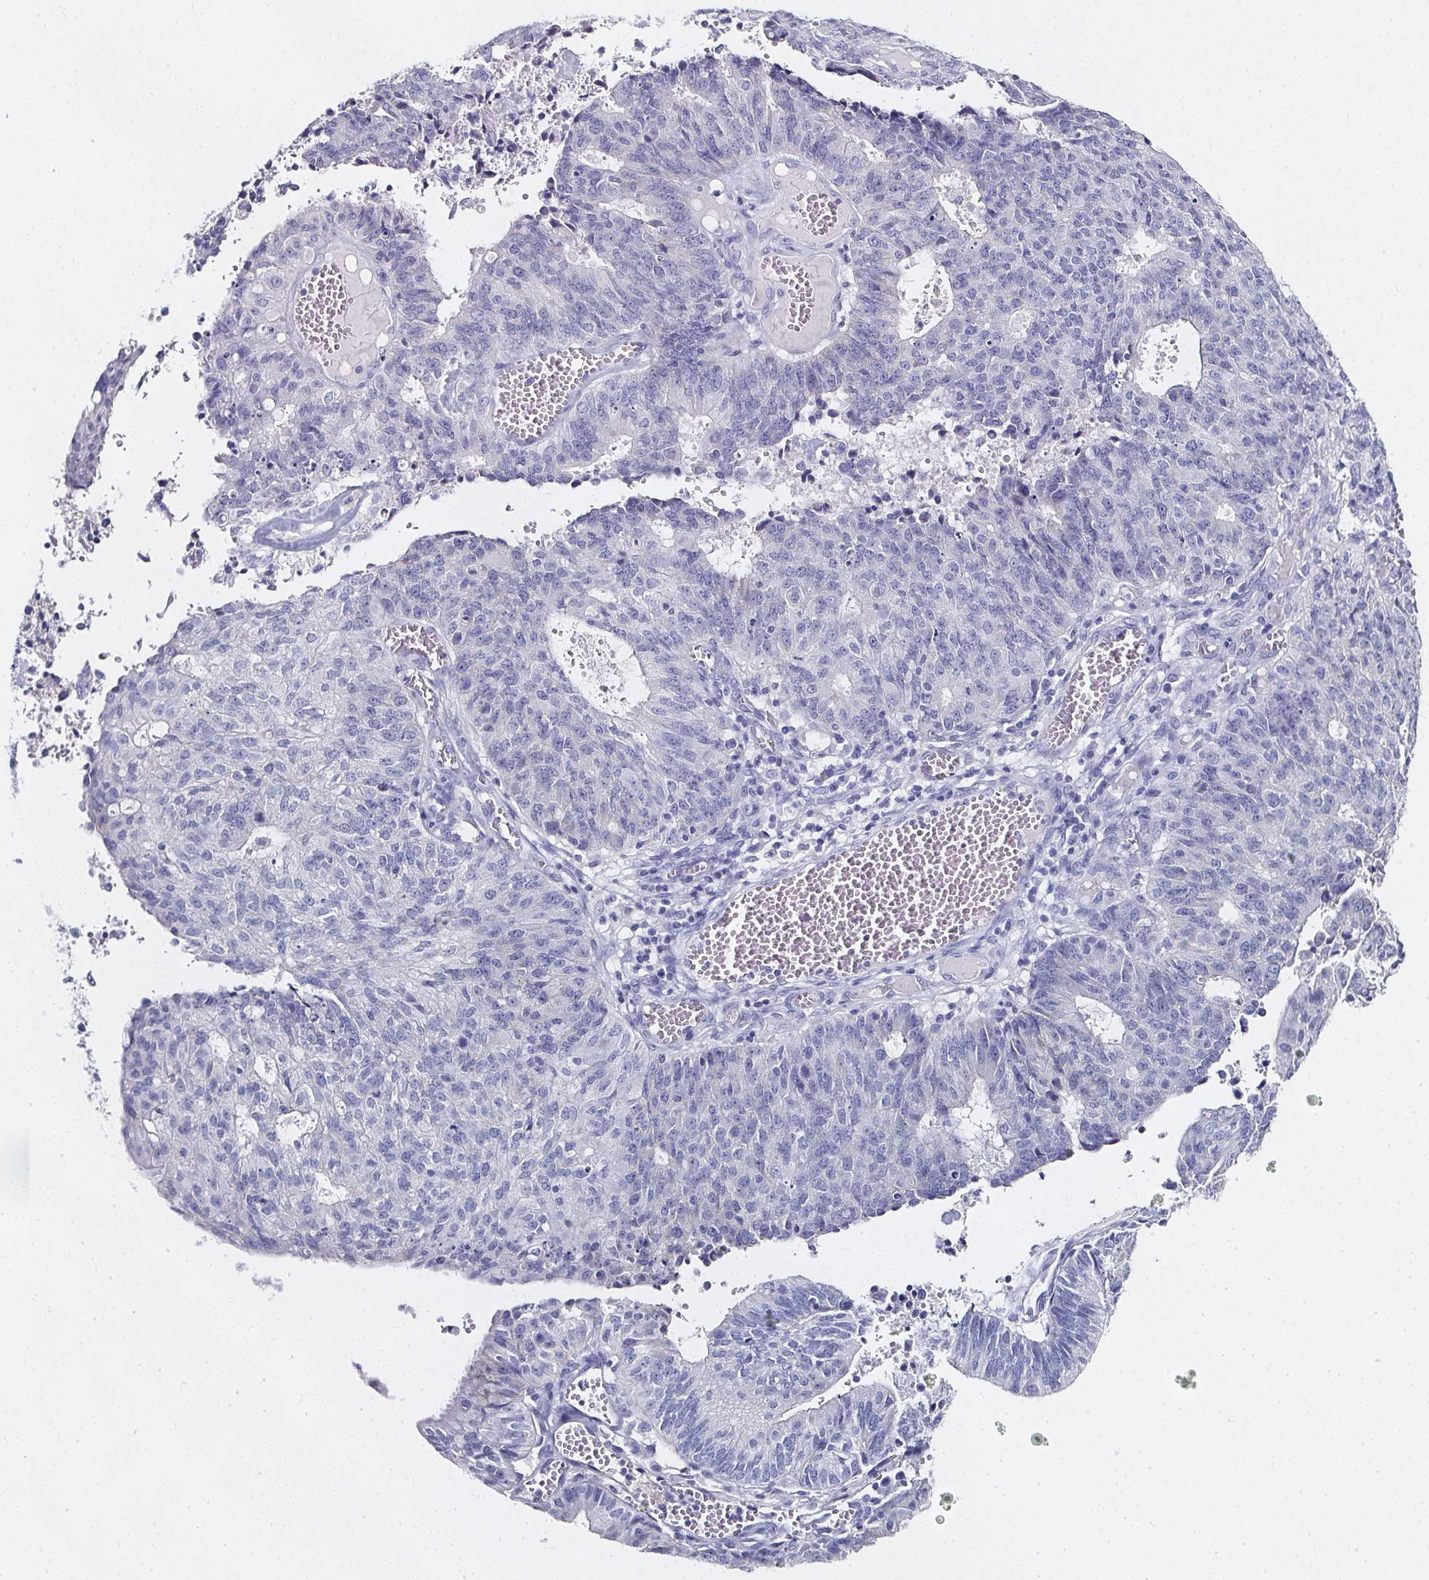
{"staining": {"intensity": "negative", "quantity": "none", "location": "none"}, "tissue": "endometrial cancer", "cell_type": "Tumor cells", "image_type": "cancer", "snomed": [{"axis": "morphology", "description": "Adenocarcinoma, NOS"}, {"axis": "topography", "description": "Endometrium"}], "caption": "DAB immunohistochemical staining of human endometrial cancer shows no significant staining in tumor cells.", "gene": "ELAVL2", "patient": {"sex": "female", "age": 82}}